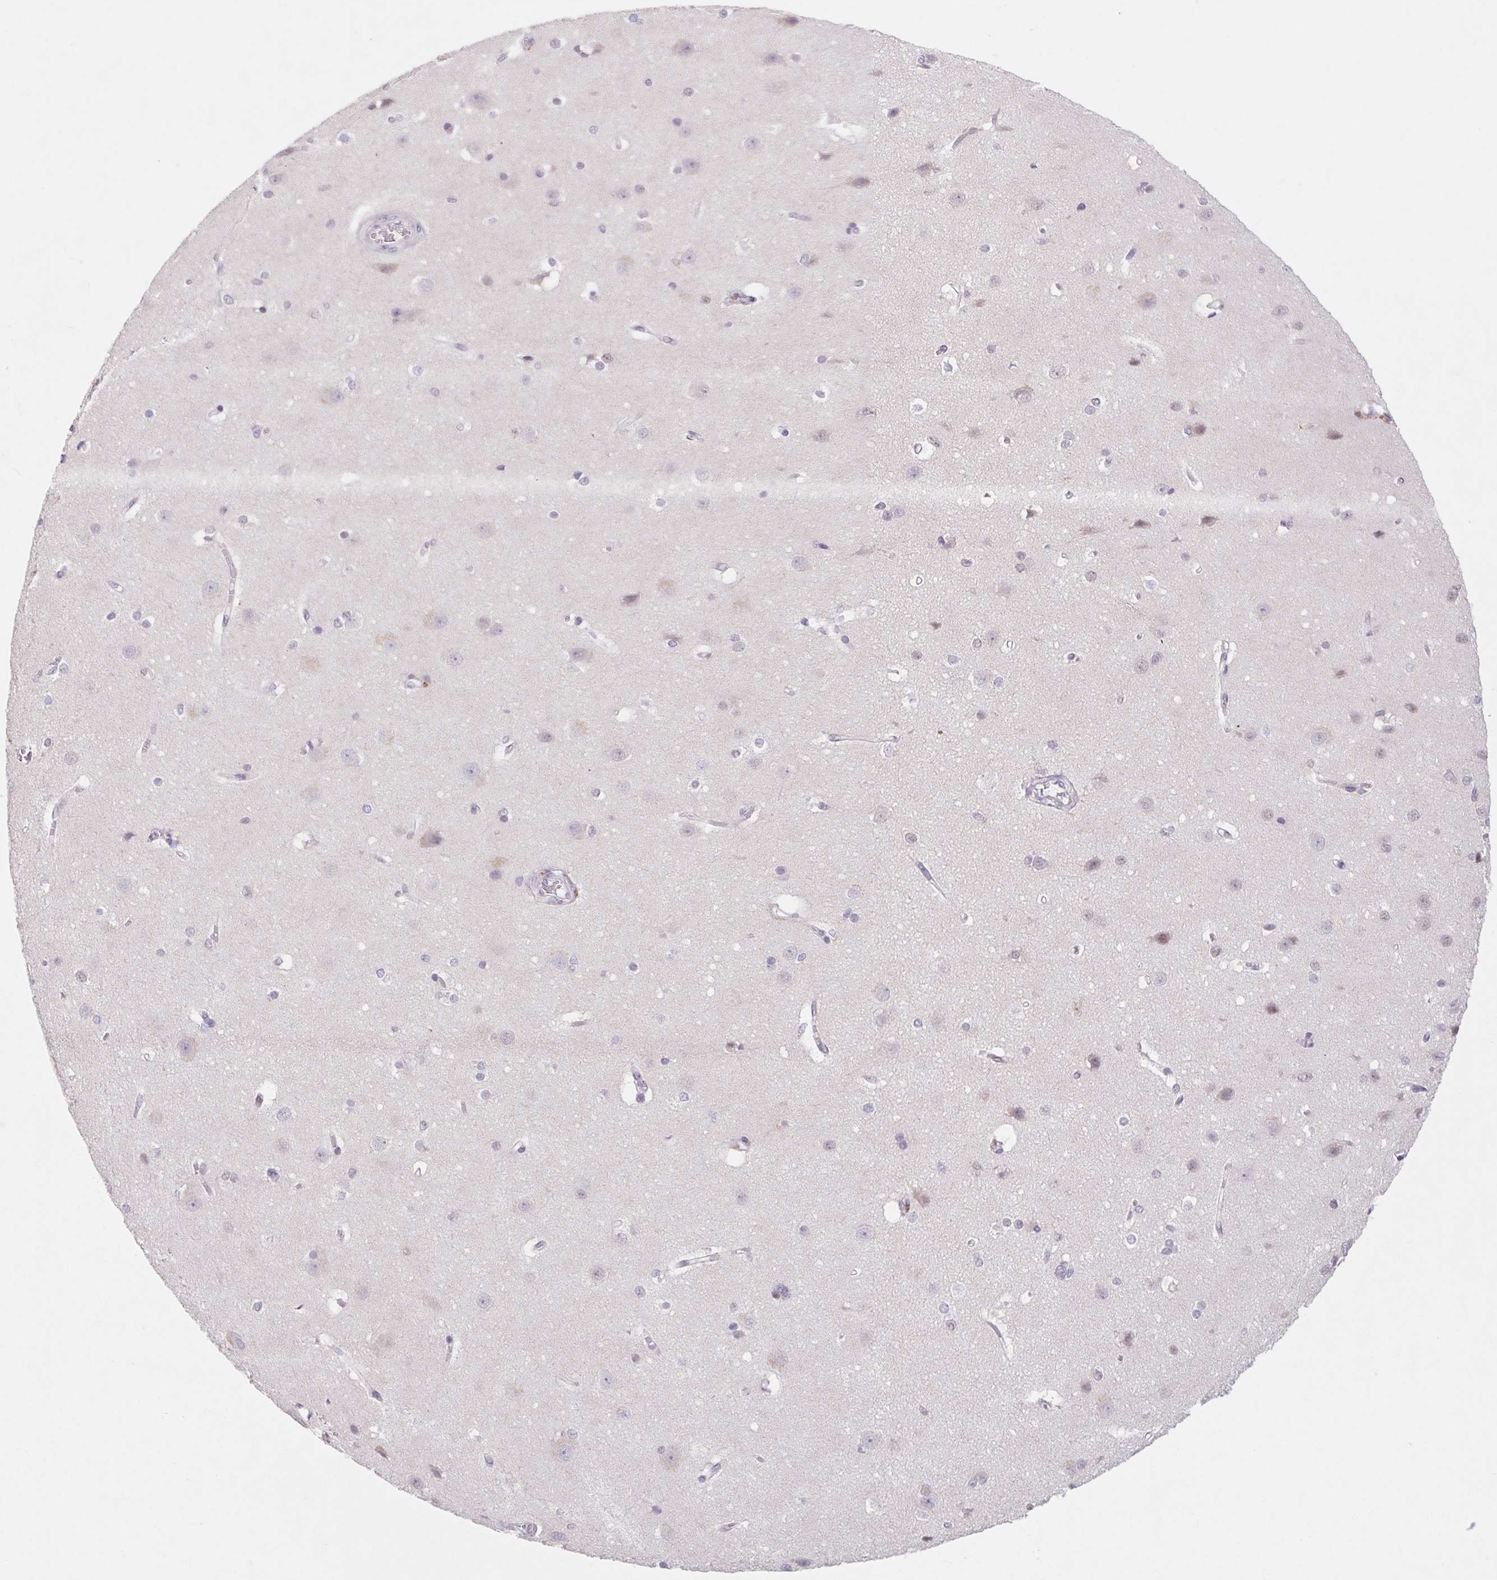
{"staining": {"intensity": "negative", "quantity": "none", "location": "none"}, "tissue": "cerebral cortex", "cell_type": "Endothelial cells", "image_type": "normal", "snomed": [{"axis": "morphology", "description": "Normal tissue, NOS"}, {"axis": "topography", "description": "Cerebral cortex"}], "caption": "DAB immunohistochemical staining of benign human cerebral cortex shows no significant expression in endothelial cells.", "gene": "DPPA5", "patient": {"sex": "male", "age": 37}}